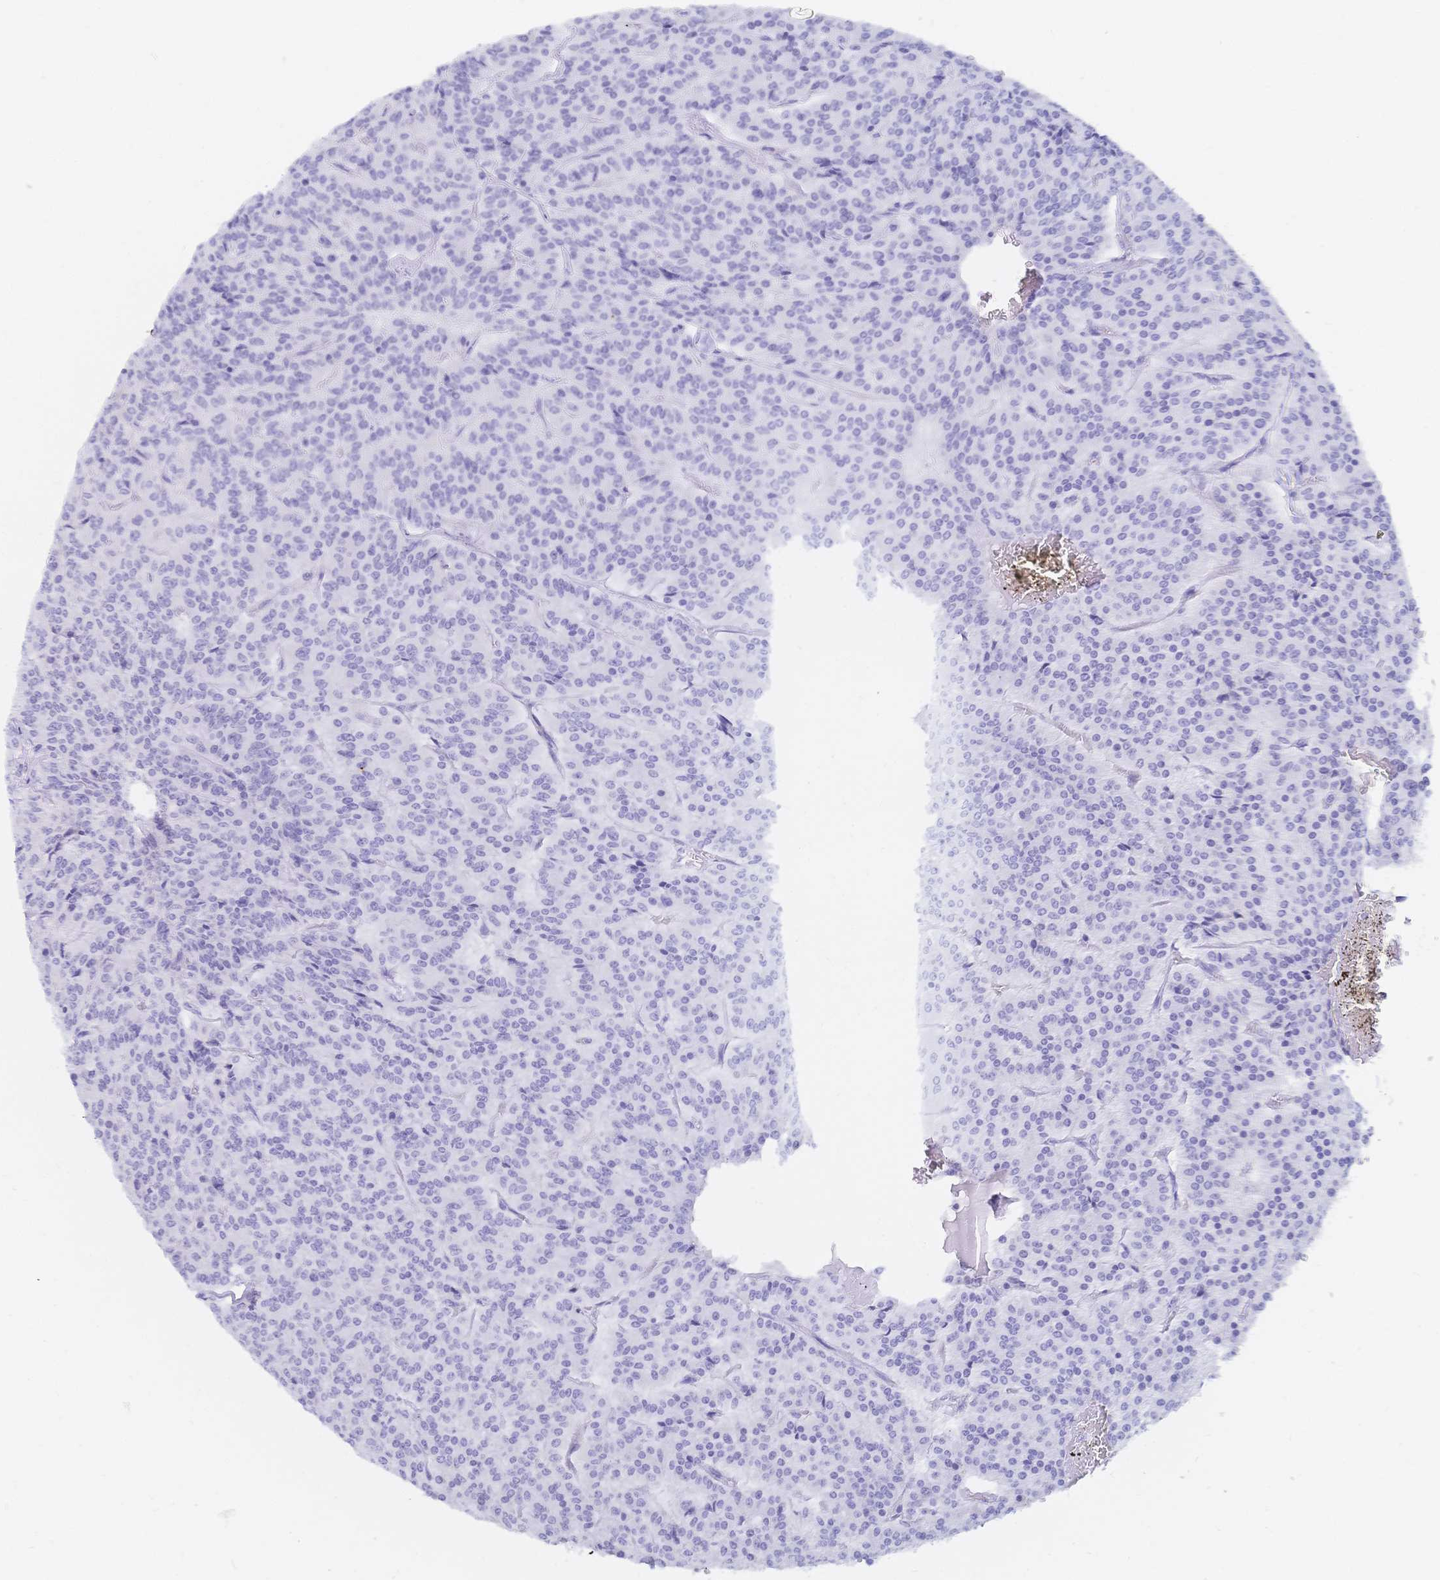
{"staining": {"intensity": "negative", "quantity": "none", "location": "none"}, "tissue": "carcinoid", "cell_type": "Tumor cells", "image_type": "cancer", "snomed": [{"axis": "morphology", "description": "Carcinoid, malignant, NOS"}, {"axis": "topography", "description": "Lung"}], "caption": "This is an immunohistochemistry (IHC) photomicrograph of malignant carcinoid. There is no staining in tumor cells.", "gene": "MEP1B", "patient": {"sex": "male", "age": 70}}